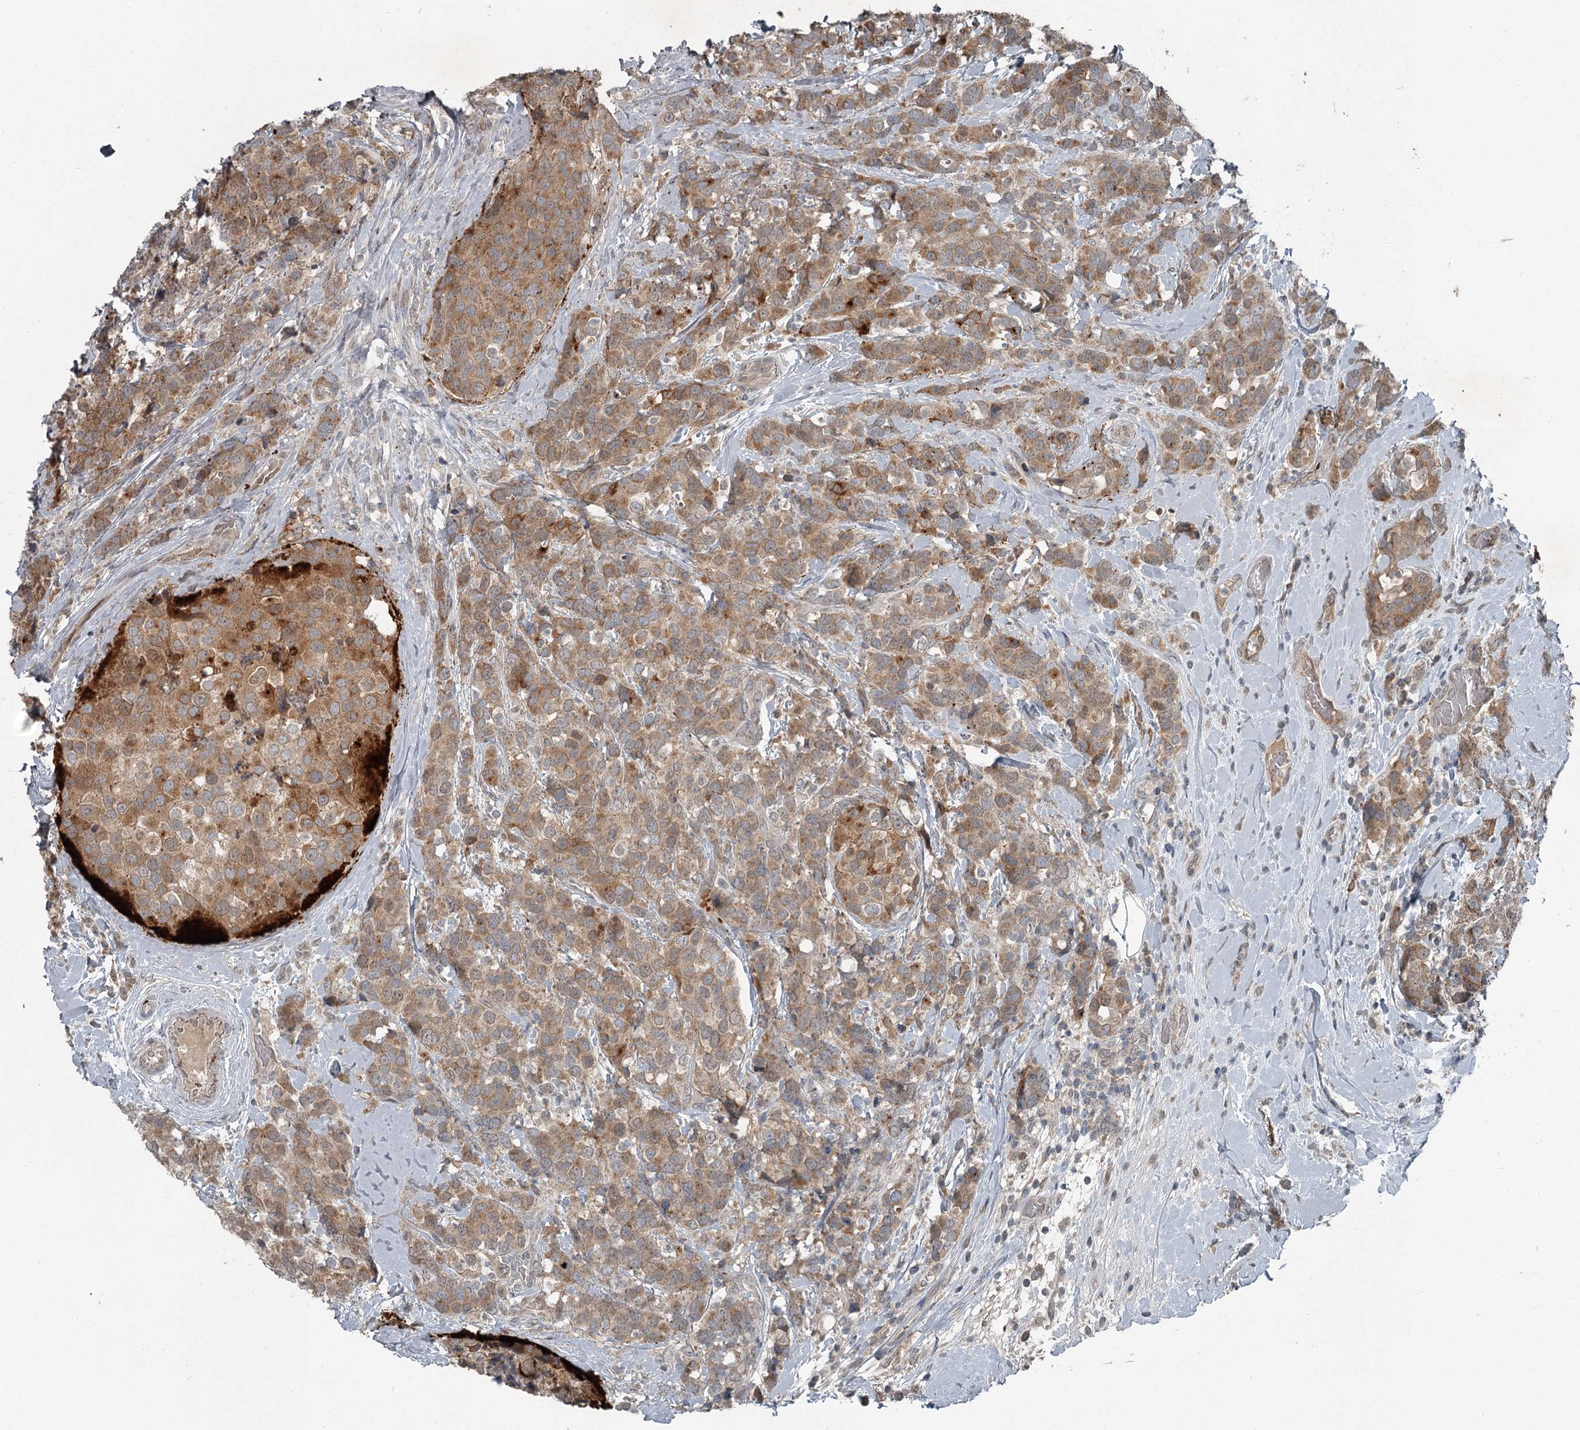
{"staining": {"intensity": "moderate", "quantity": ">75%", "location": "cytoplasmic/membranous"}, "tissue": "breast cancer", "cell_type": "Tumor cells", "image_type": "cancer", "snomed": [{"axis": "morphology", "description": "Lobular carcinoma"}, {"axis": "topography", "description": "Breast"}], "caption": "Immunohistochemical staining of human breast lobular carcinoma displays medium levels of moderate cytoplasmic/membranous protein expression in about >75% of tumor cells.", "gene": "SLC39A8", "patient": {"sex": "female", "age": 59}}